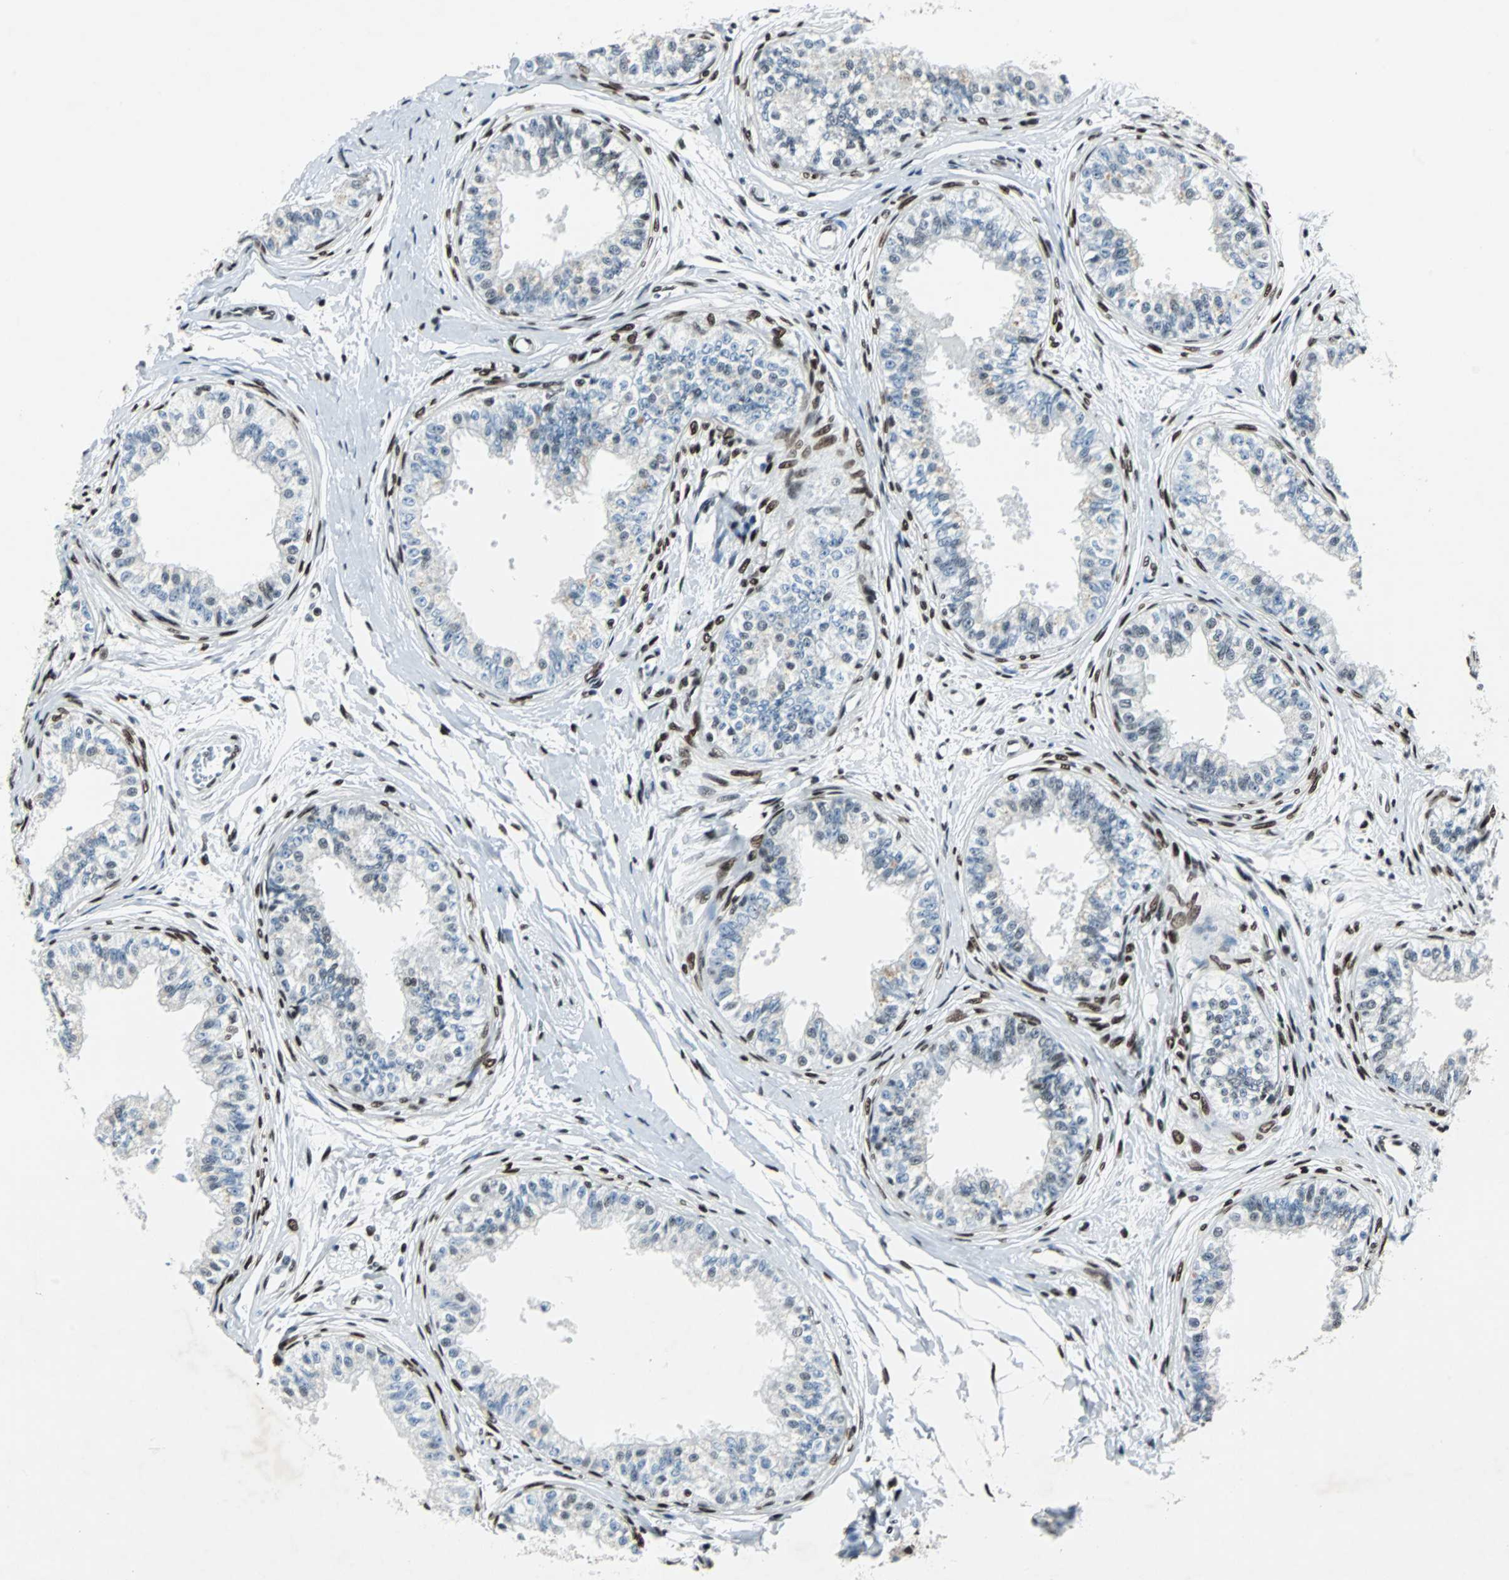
{"staining": {"intensity": "strong", "quantity": "25%-75%", "location": "nuclear"}, "tissue": "epididymis", "cell_type": "Glandular cells", "image_type": "normal", "snomed": [{"axis": "morphology", "description": "Normal tissue, NOS"}, {"axis": "morphology", "description": "Adenocarcinoma, metastatic, NOS"}, {"axis": "topography", "description": "Testis"}, {"axis": "topography", "description": "Epididymis"}], "caption": "Unremarkable epididymis reveals strong nuclear positivity in about 25%-75% of glandular cells.", "gene": "MEF2D", "patient": {"sex": "male", "age": 26}}